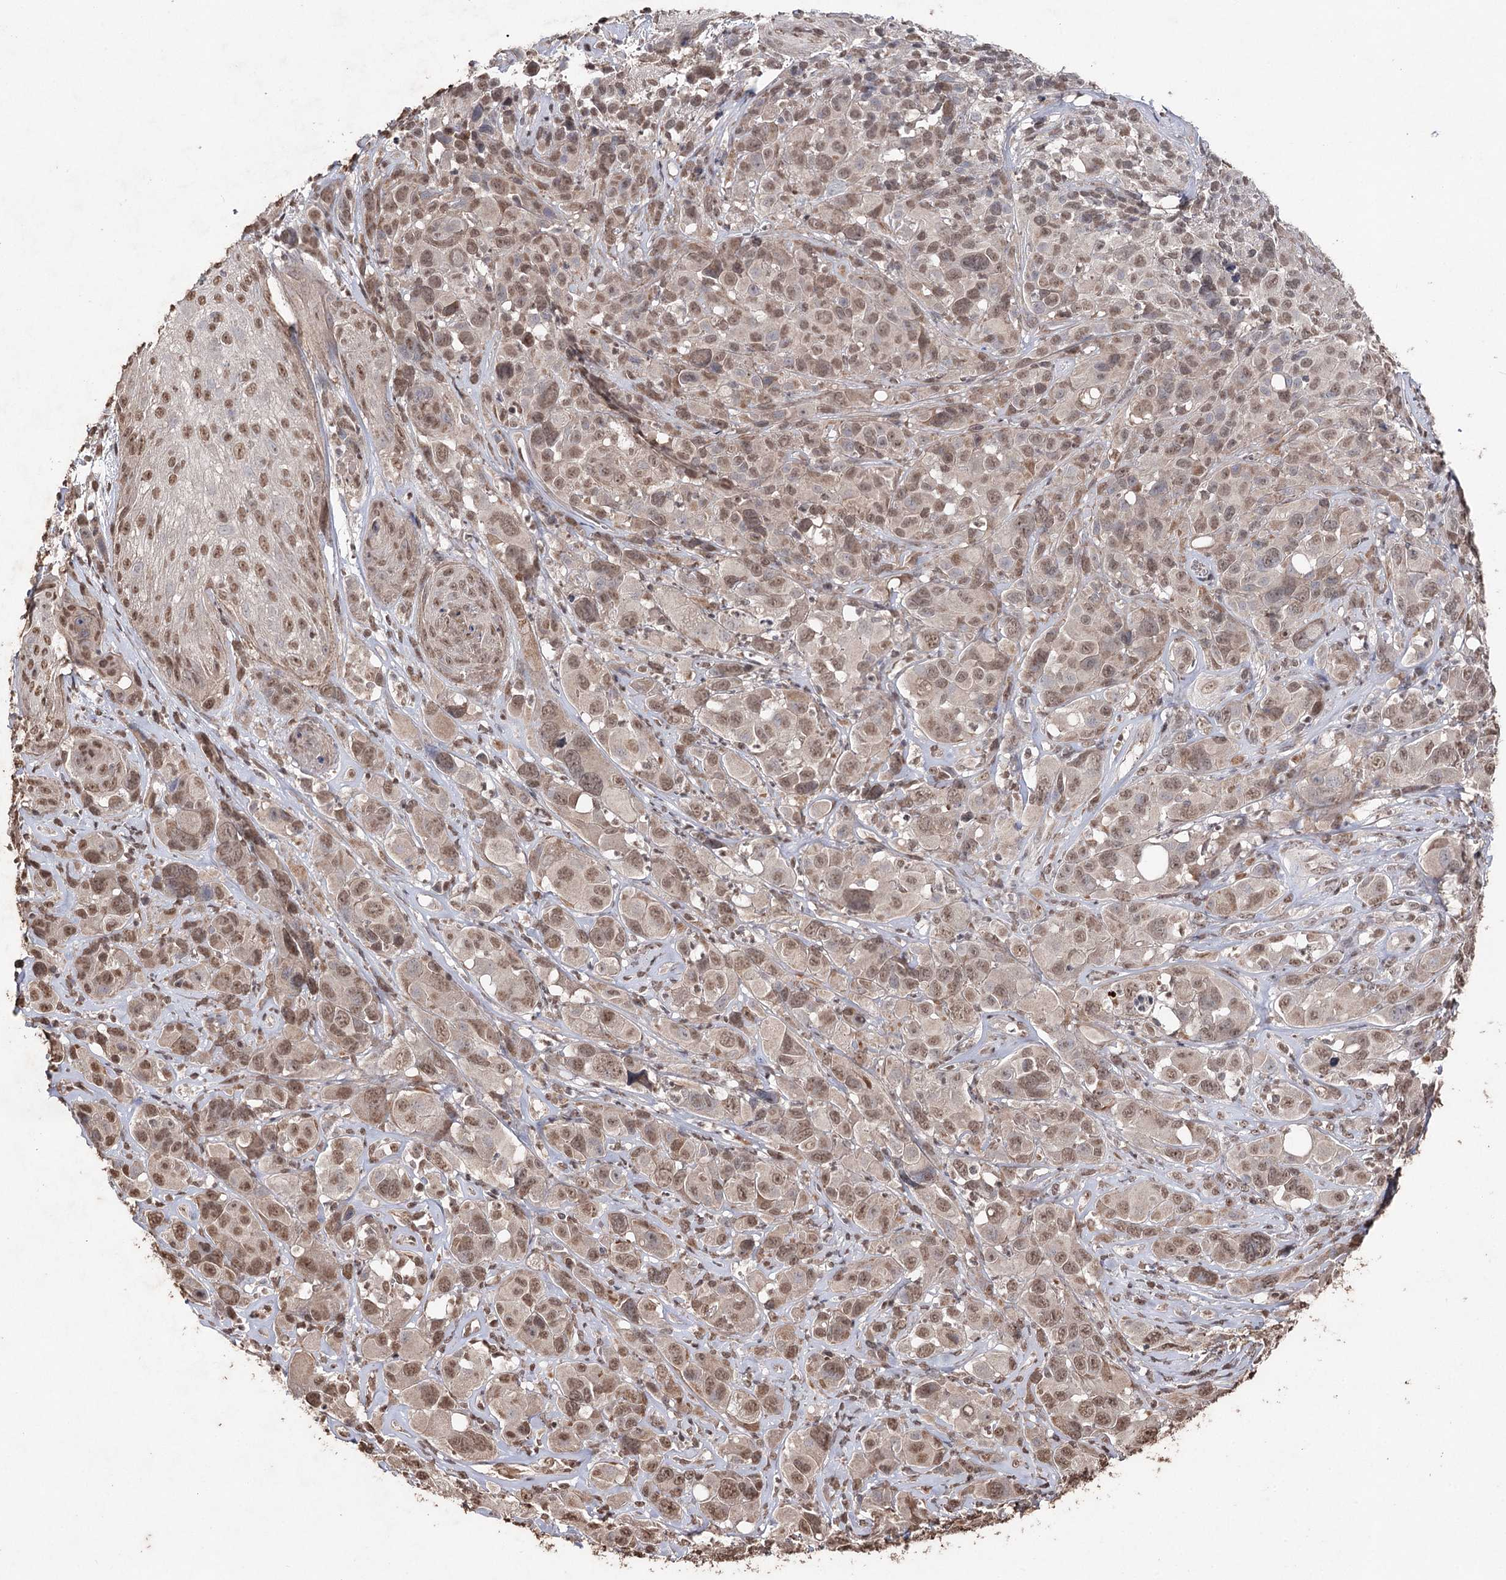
{"staining": {"intensity": "moderate", "quantity": ">75%", "location": "nuclear"}, "tissue": "melanoma", "cell_type": "Tumor cells", "image_type": "cancer", "snomed": [{"axis": "morphology", "description": "Malignant melanoma, NOS"}, {"axis": "topography", "description": "Skin of trunk"}], "caption": "Immunohistochemistry (IHC) image of neoplastic tissue: human melanoma stained using immunohistochemistry exhibits medium levels of moderate protein expression localized specifically in the nuclear of tumor cells, appearing as a nuclear brown color.", "gene": "ATG14", "patient": {"sex": "male", "age": 71}}